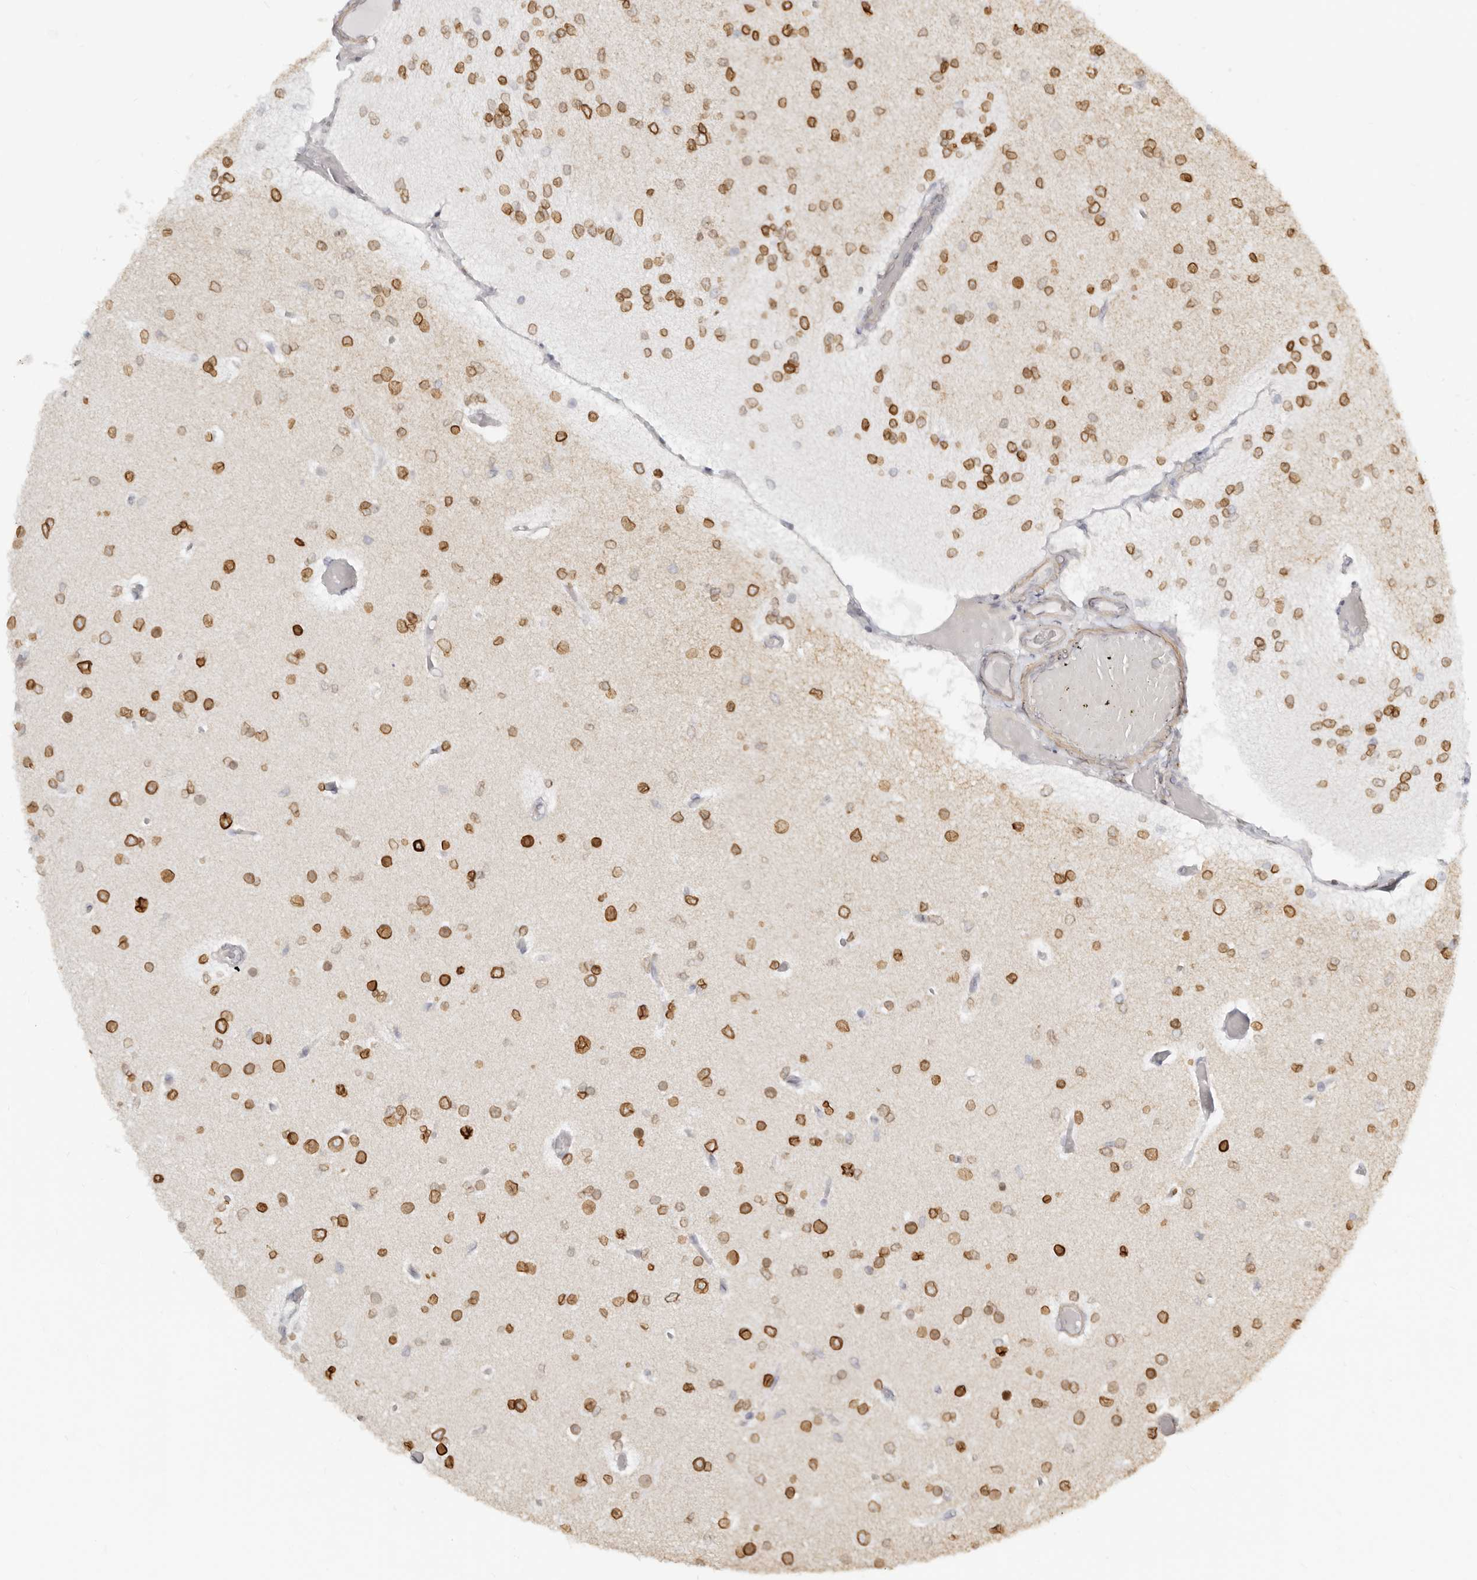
{"staining": {"intensity": "strong", "quantity": ">75%", "location": "cytoplasmic/membranous,nuclear"}, "tissue": "glioma", "cell_type": "Tumor cells", "image_type": "cancer", "snomed": [{"axis": "morphology", "description": "Glioma, malignant, Low grade"}, {"axis": "topography", "description": "Brain"}], "caption": "This is a photomicrograph of IHC staining of malignant glioma (low-grade), which shows strong staining in the cytoplasmic/membranous and nuclear of tumor cells.", "gene": "NUP153", "patient": {"sex": "female", "age": 22}}